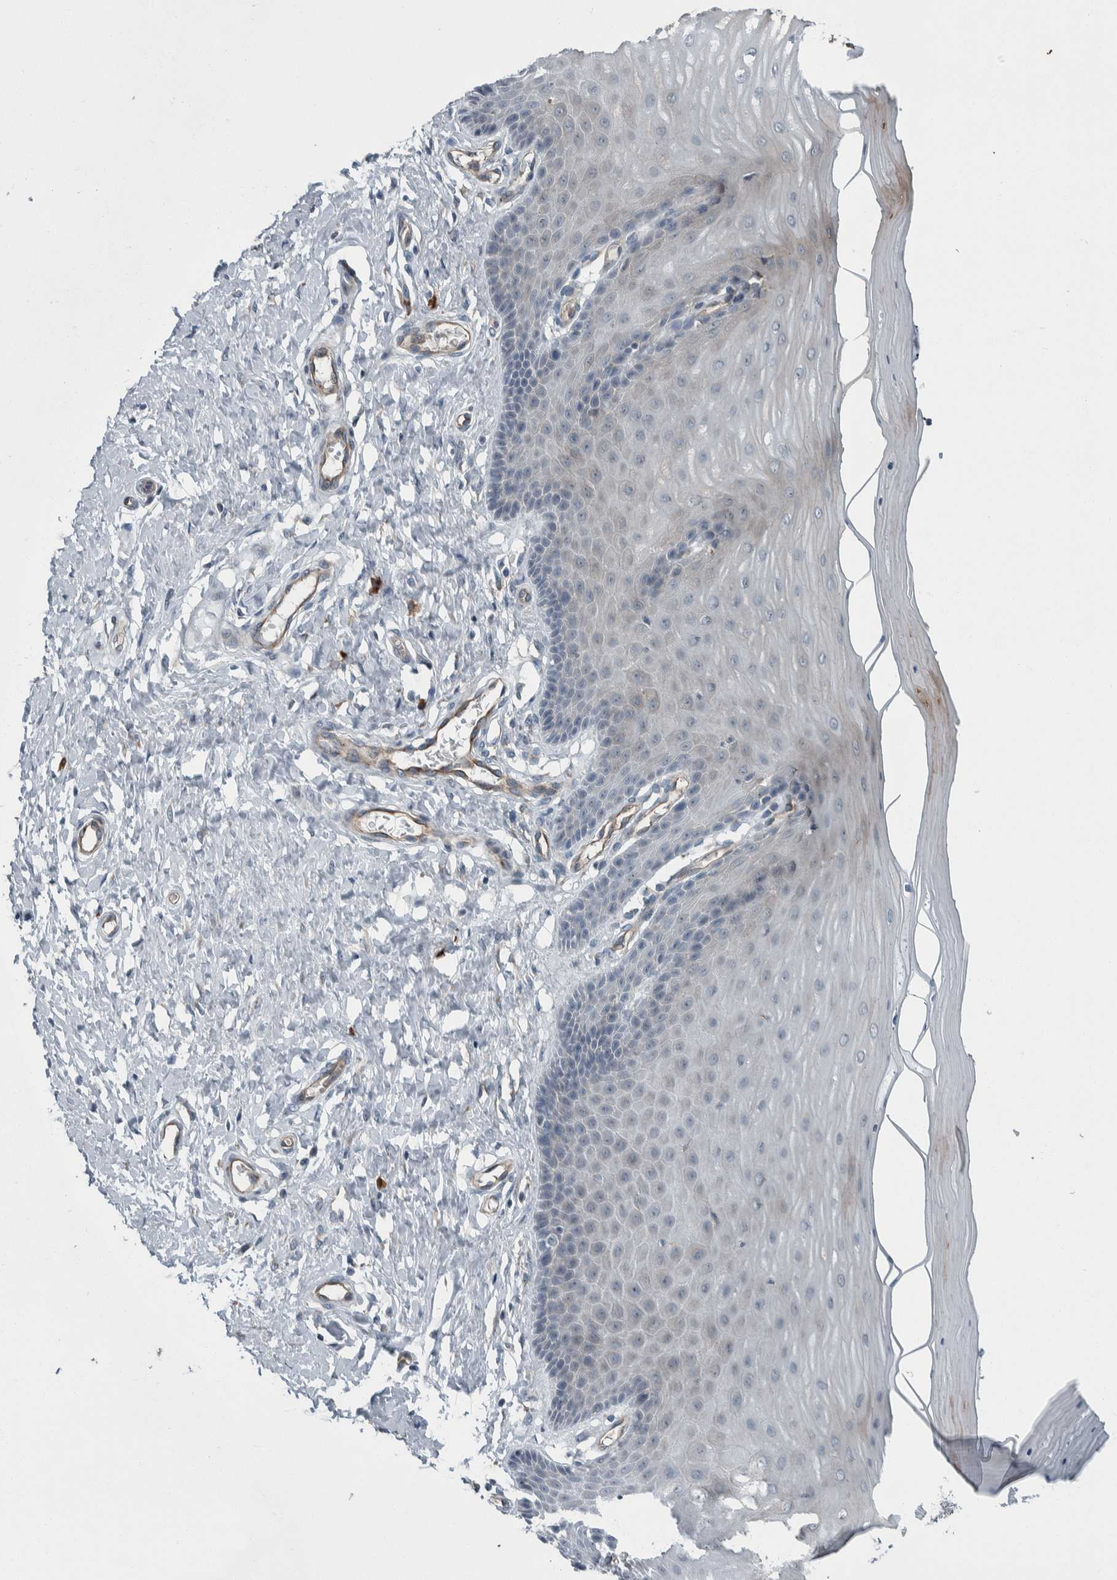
{"staining": {"intensity": "negative", "quantity": "none", "location": "none"}, "tissue": "cervix", "cell_type": "Squamous epithelial cells", "image_type": "normal", "snomed": [{"axis": "morphology", "description": "Normal tissue, NOS"}, {"axis": "topography", "description": "Cervix"}], "caption": "Cervix was stained to show a protein in brown. There is no significant staining in squamous epithelial cells. (IHC, brightfield microscopy, high magnification).", "gene": "USP25", "patient": {"sex": "female", "age": 55}}